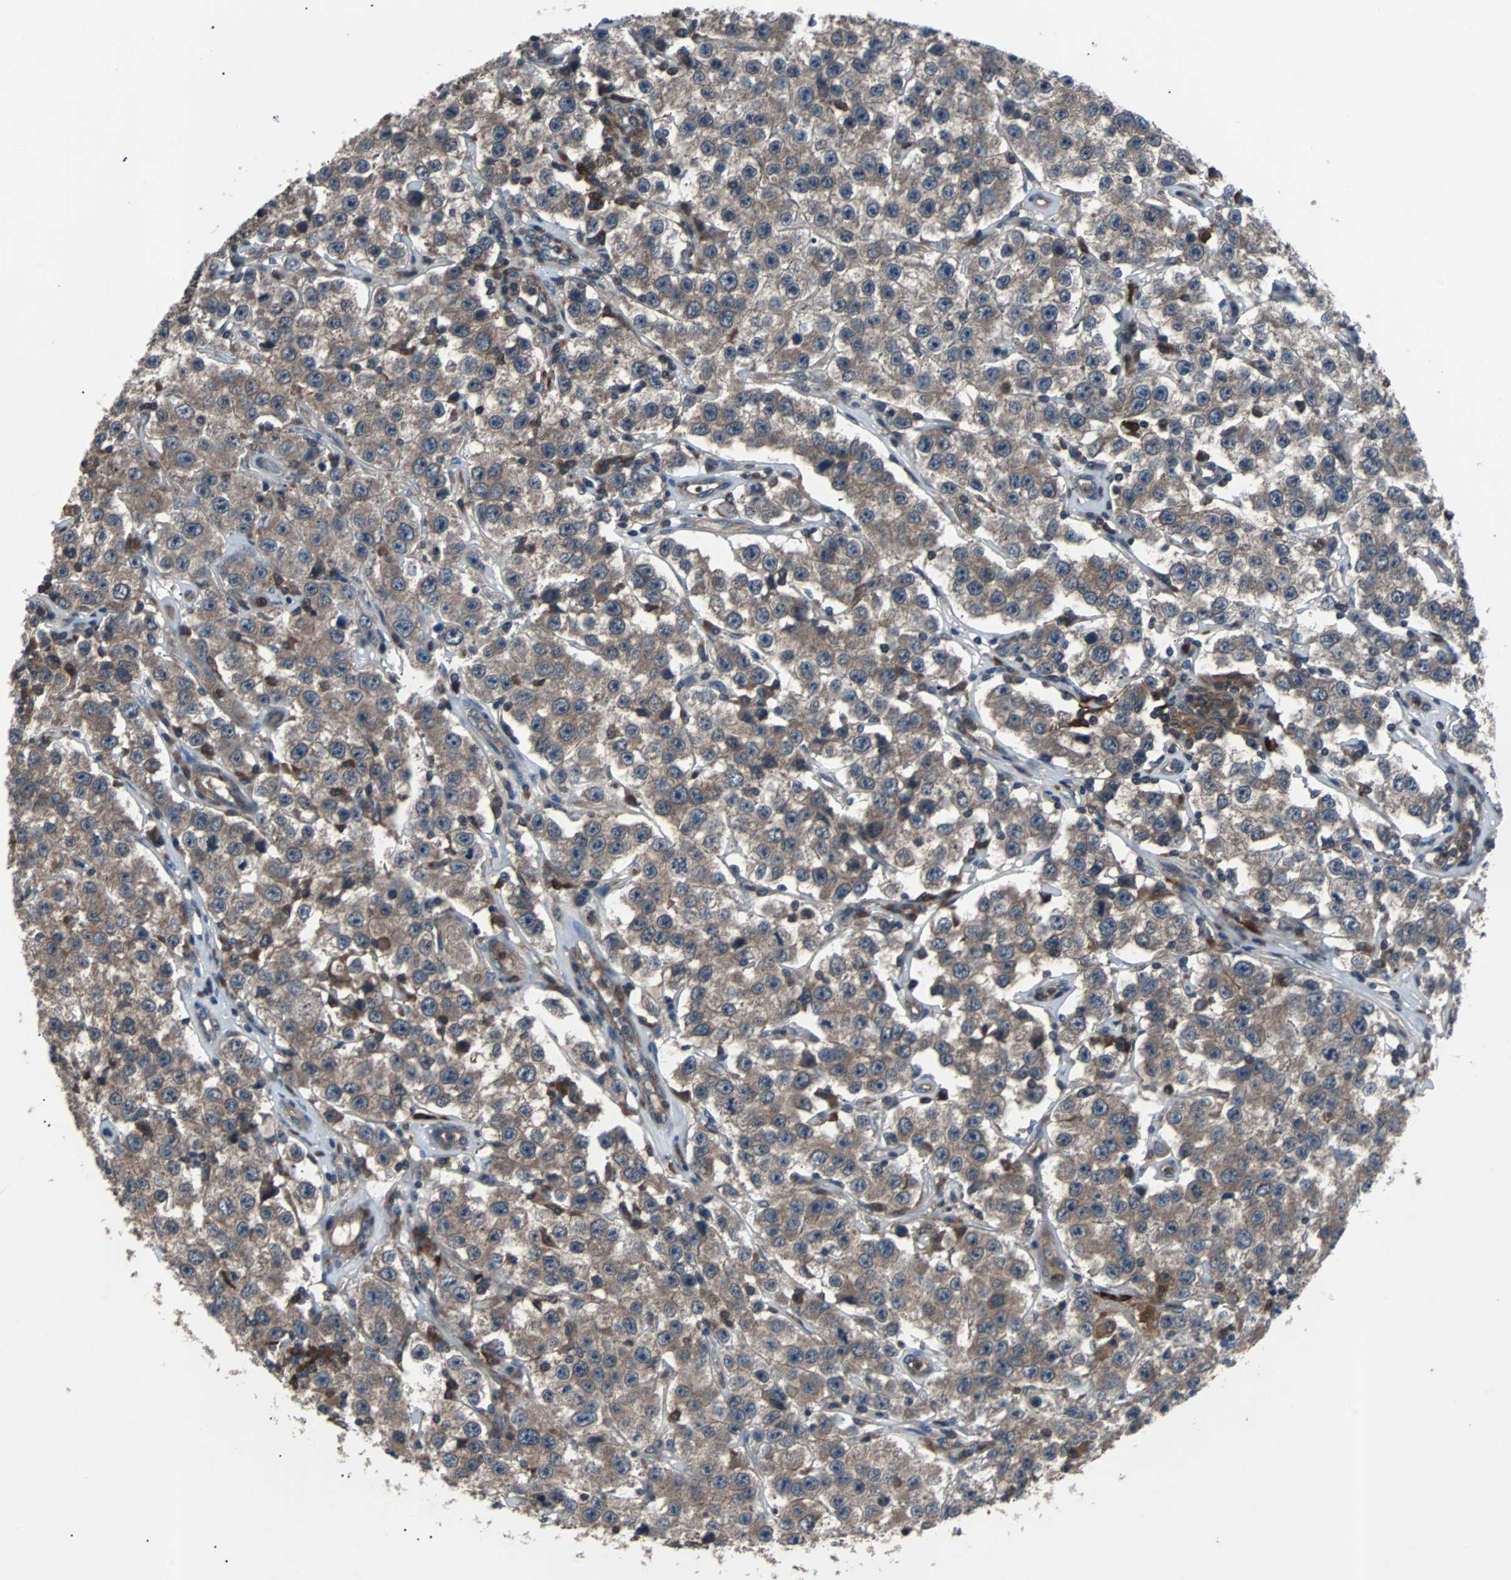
{"staining": {"intensity": "moderate", "quantity": ">75%", "location": "cytoplasmic/membranous"}, "tissue": "testis cancer", "cell_type": "Tumor cells", "image_type": "cancer", "snomed": [{"axis": "morphology", "description": "Seminoma, NOS"}, {"axis": "topography", "description": "Testis"}], "caption": "Moderate cytoplasmic/membranous protein positivity is present in about >75% of tumor cells in testis seminoma.", "gene": "PAK1", "patient": {"sex": "male", "age": 52}}